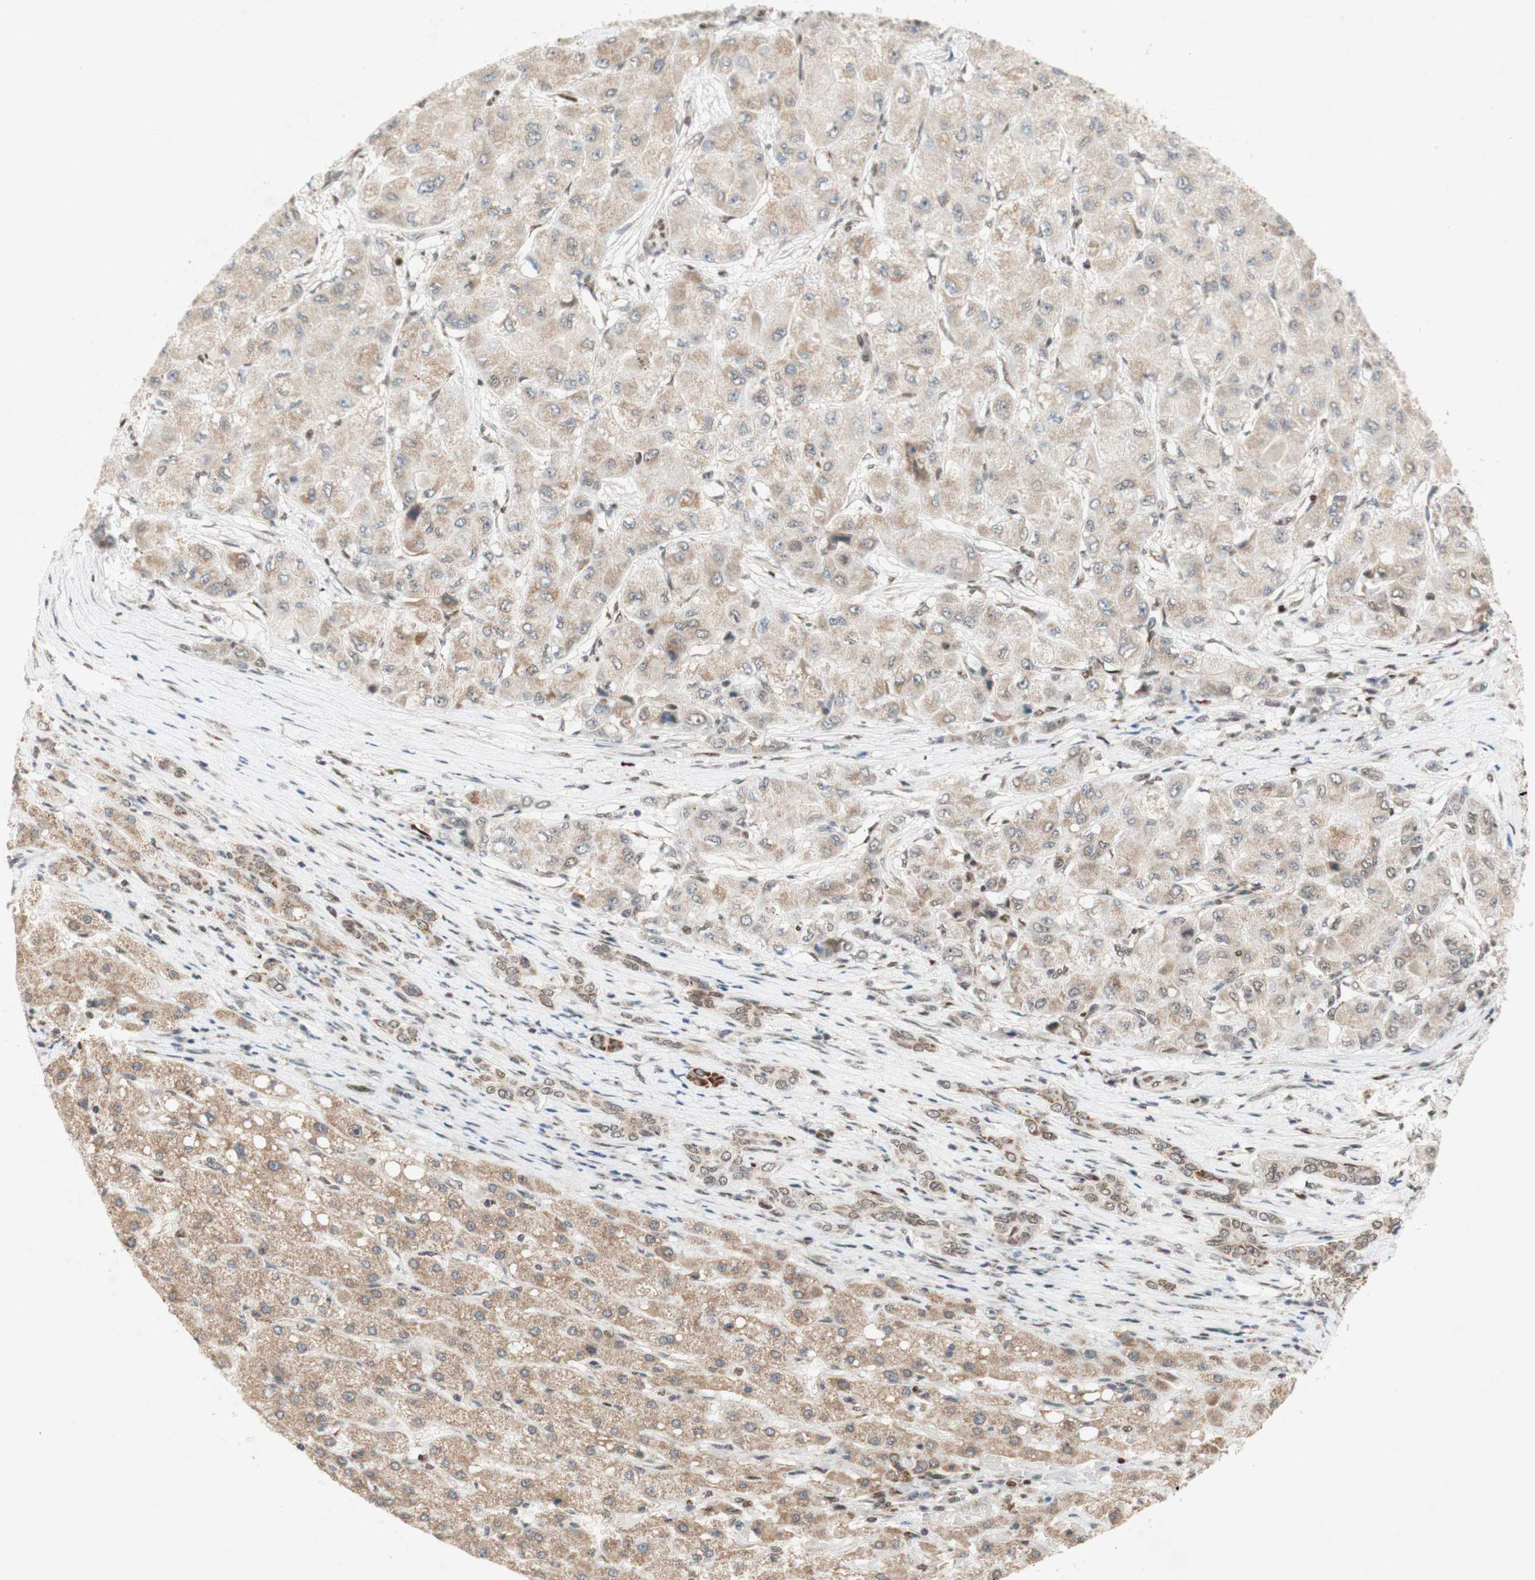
{"staining": {"intensity": "weak", "quantity": ">75%", "location": "cytoplasmic/membranous"}, "tissue": "liver cancer", "cell_type": "Tumor cells", "image_type": "cancer", "snomed": [{"axis": "morphology", "description": "Carcinoma, Hepatocellular, NOS"}, {"axis": "topography", "description": "Liver"}], "caption": "Human hepatocellular carcinoma (liver) stained for a protein (brown) shows weak cytoplasmic/membranous positive staining in about >75% of tumor cells.", "gene": "DNMT3A", "patient": {"sex": "male", "age": 80}}